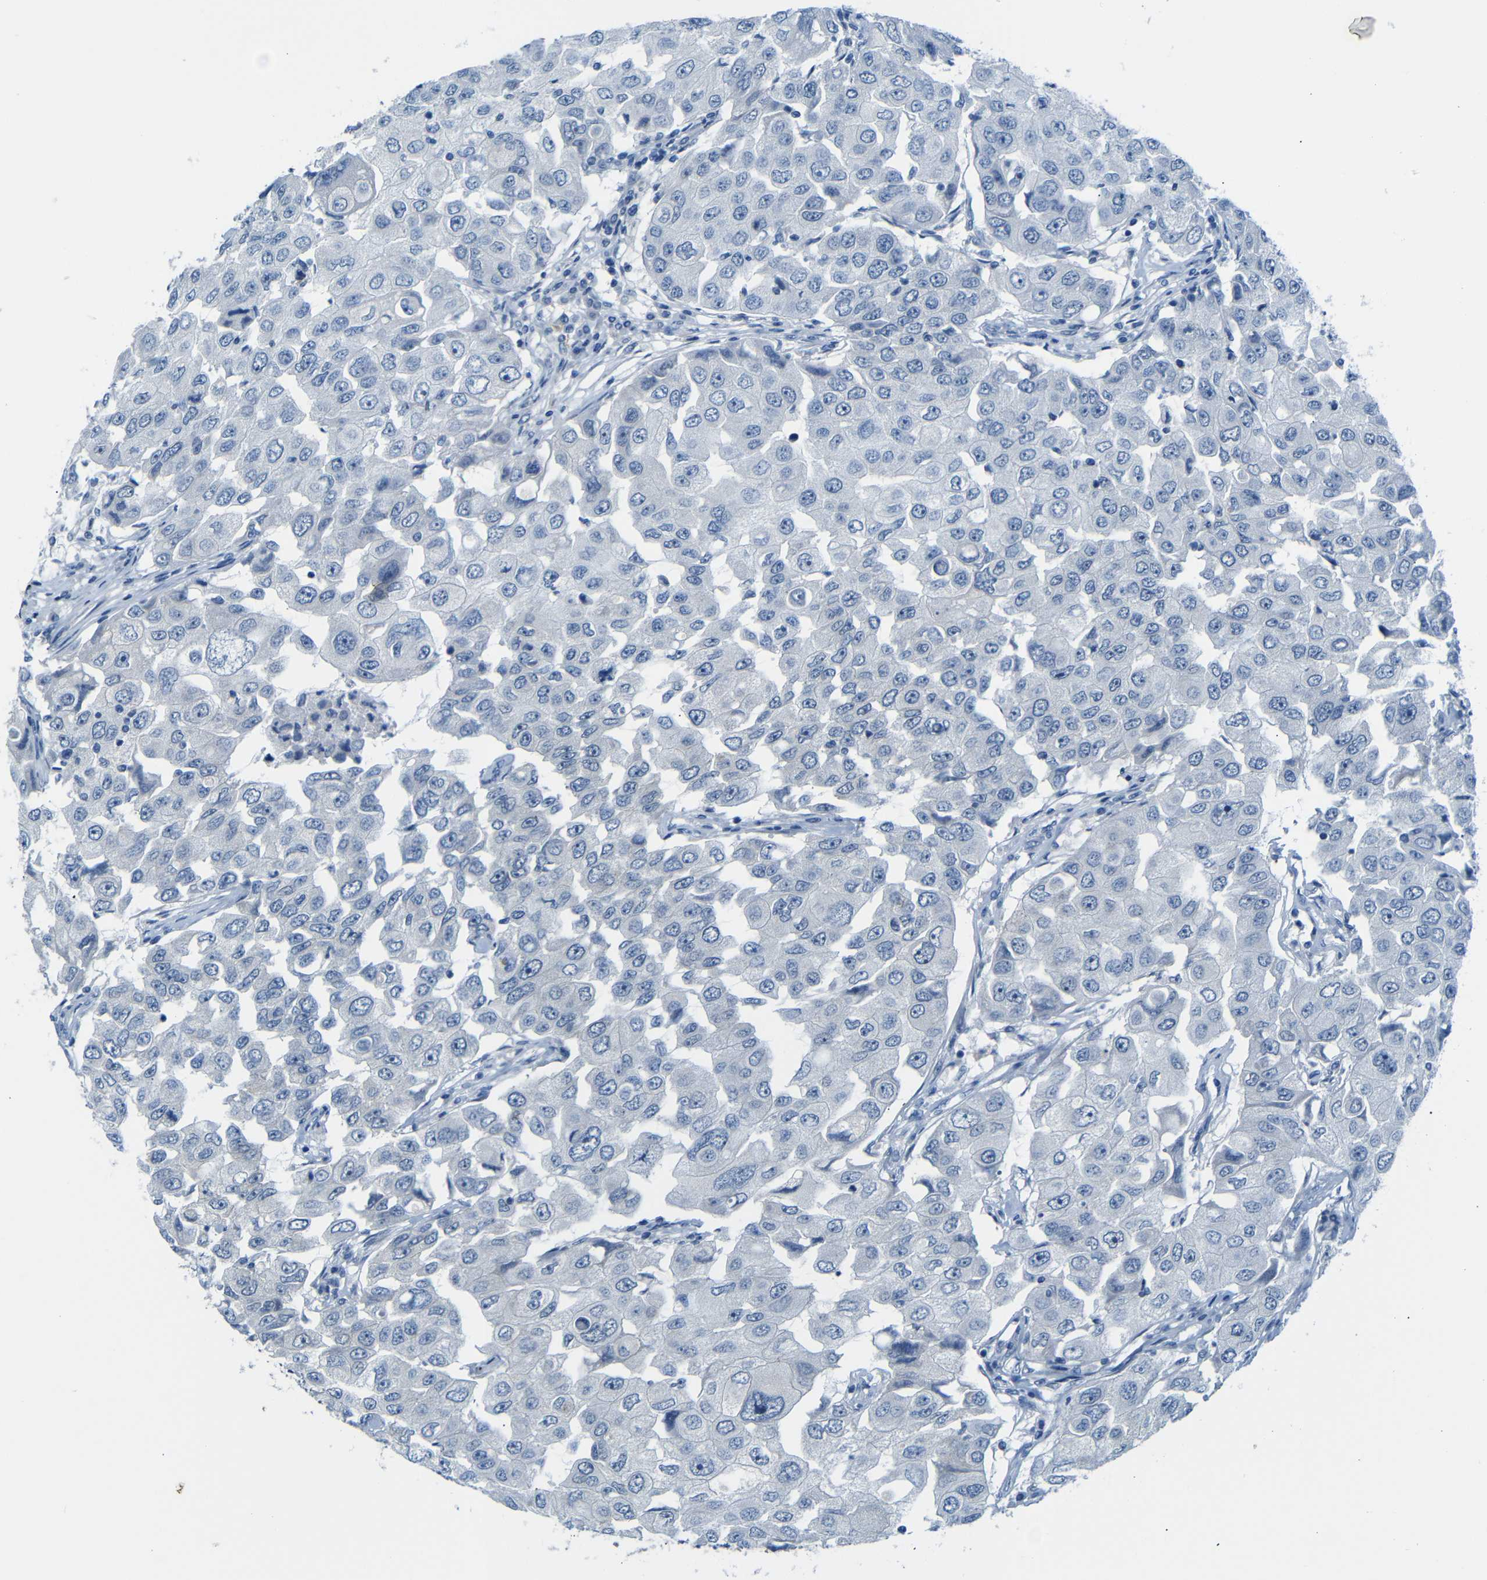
{"staining": {"intensity": "negative", "quantity": "none", "location": "none"}, "tissue": "breast cancer", "cell_type": "Tumor cells", "image_type": "cancer", "snomed": [{"axis": "morphology", "description": "Duct carcinoma"}, {"axis": "topography", "description": "Breast"}], "caption": "Breast cancer (invasive ductal carcinoma) stained for a protein using immunohistochemistry shows no positivity tumor cells.", "gene": "ANK3", "patient": {"sex": "female", "age": 27}}